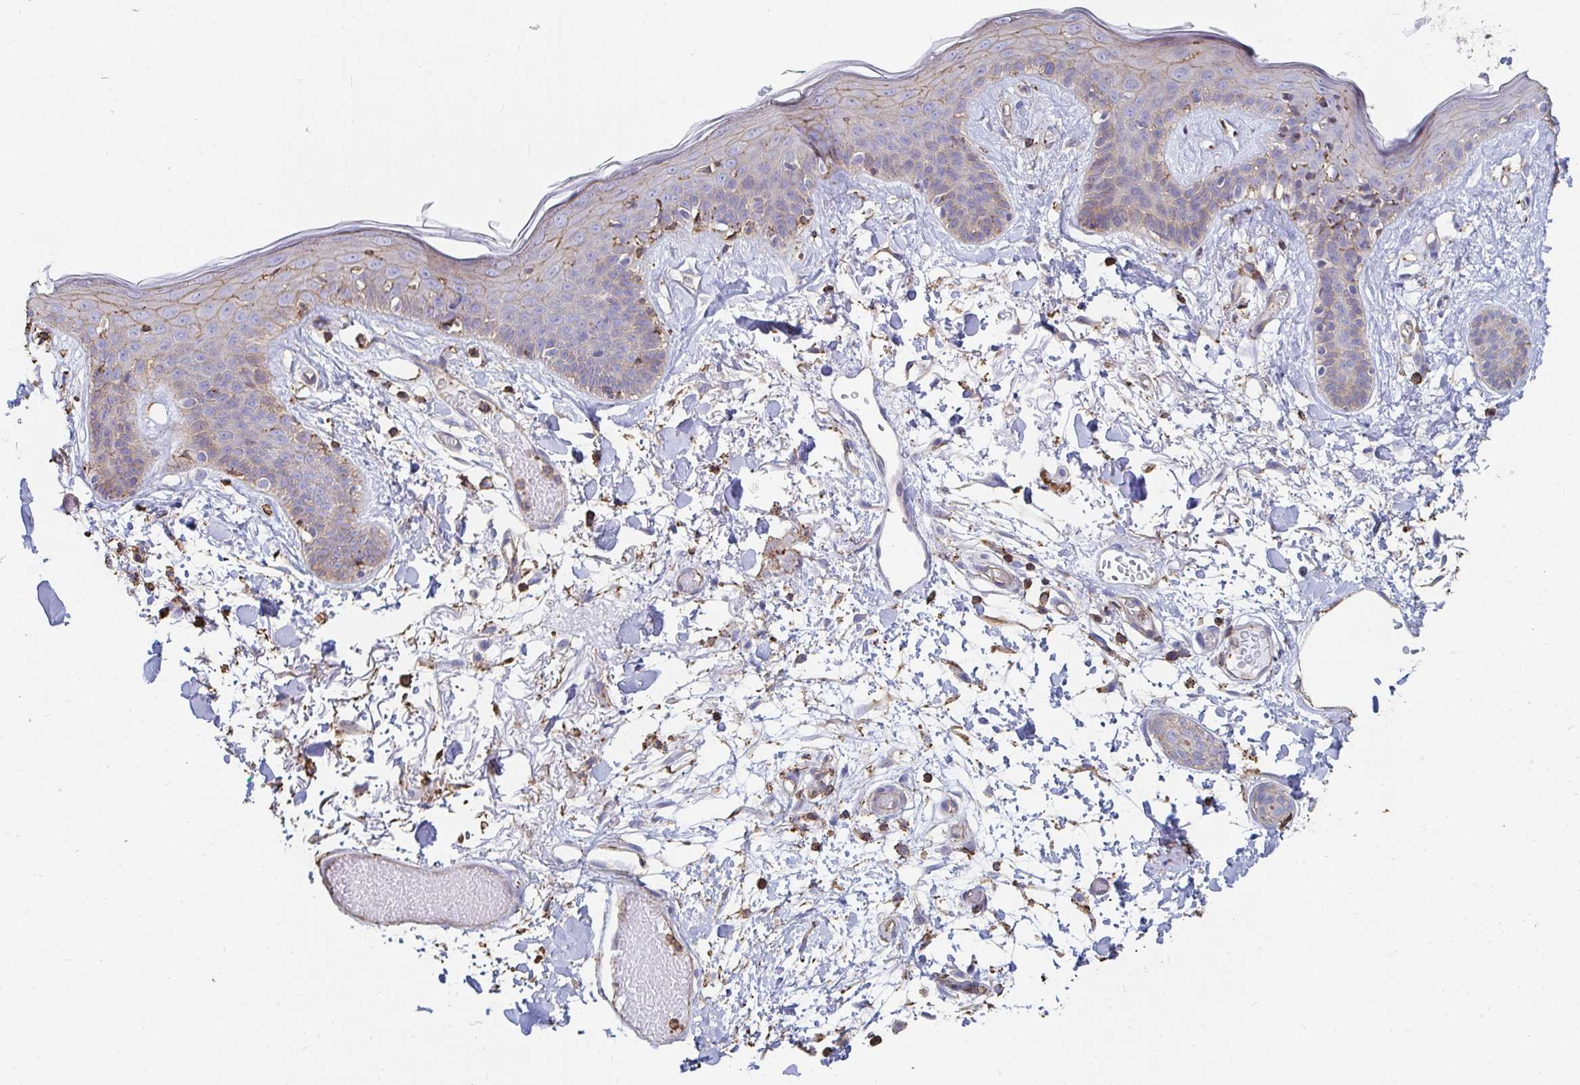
{"staining": {"intensity": "moderate", "quantity": "25%-75%", "location": "cytoplasmic/membranous"}, "tissue": "skin", "cell_type": "Fibroblasts", "image_type": "normal", "snomed": [{"axis": "morphology", "description": "Normal tissue, NOS"}, {"axis": "topography", "description": "Skin"}], "caption": "IHC micrograph of unremarkable skin: human skin stained using immunohistochemistry displays medium levels of moderate protein expression localized specifically in the cytoplasmic/membranous of fibroblasts, appearing as a cytoplasmic/membranous brown color.", "gene": "PTPN14", "patient": {"sex": "male", "age": 79}}